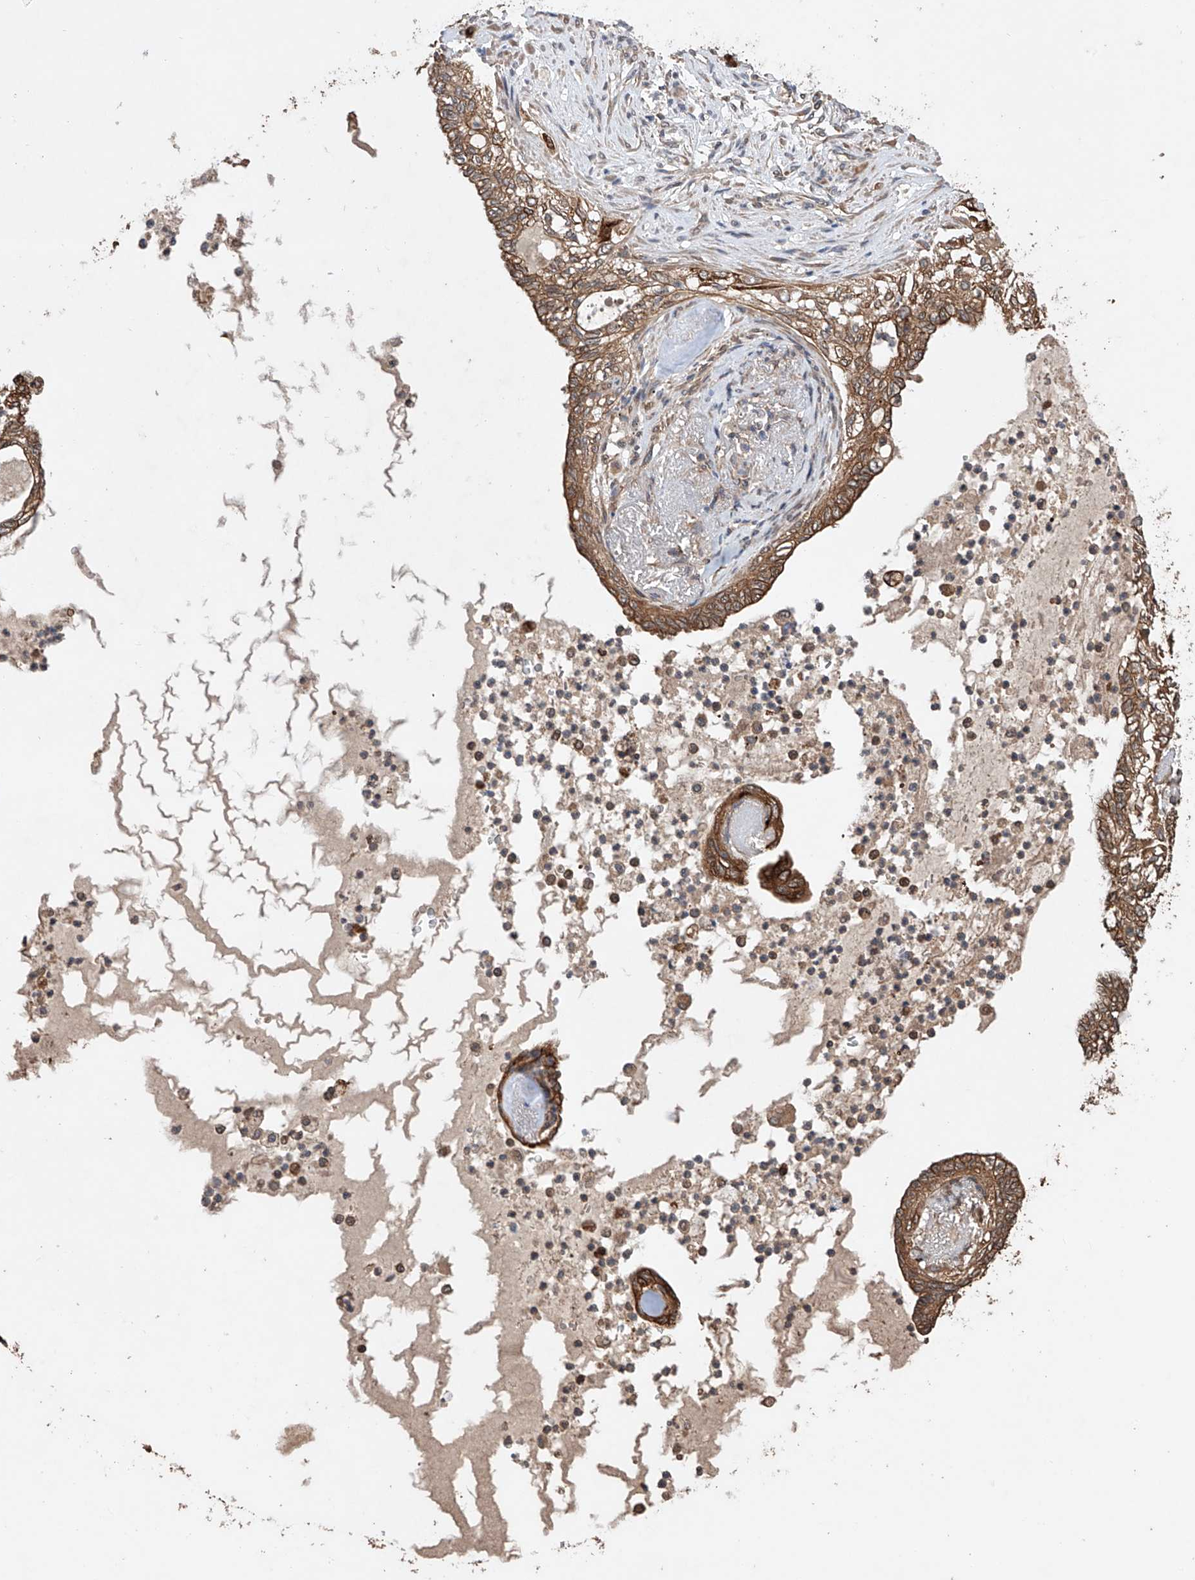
{"staining": {"intensity": "moderate", "quantity": ">75%", "location": "cytoplasmic/membranous"}, "tissue": "lung cancer", "cell_type": "Tumor cells", "image_type": "cancer", "snomed": [{"axis": "morphology", "description": "Adenocarcinoma, NOS"}, {"axis": "topography", "description": "Lung"}], "caption": "High-power microscopy captured an IHC photomicrograph of lung cancer, revealing moderate cytoplasmic/membranous expression in approximately >75% of tumor cells.", "gene": "LURAP1", "patient": {"sex": "female", "age": 70}}